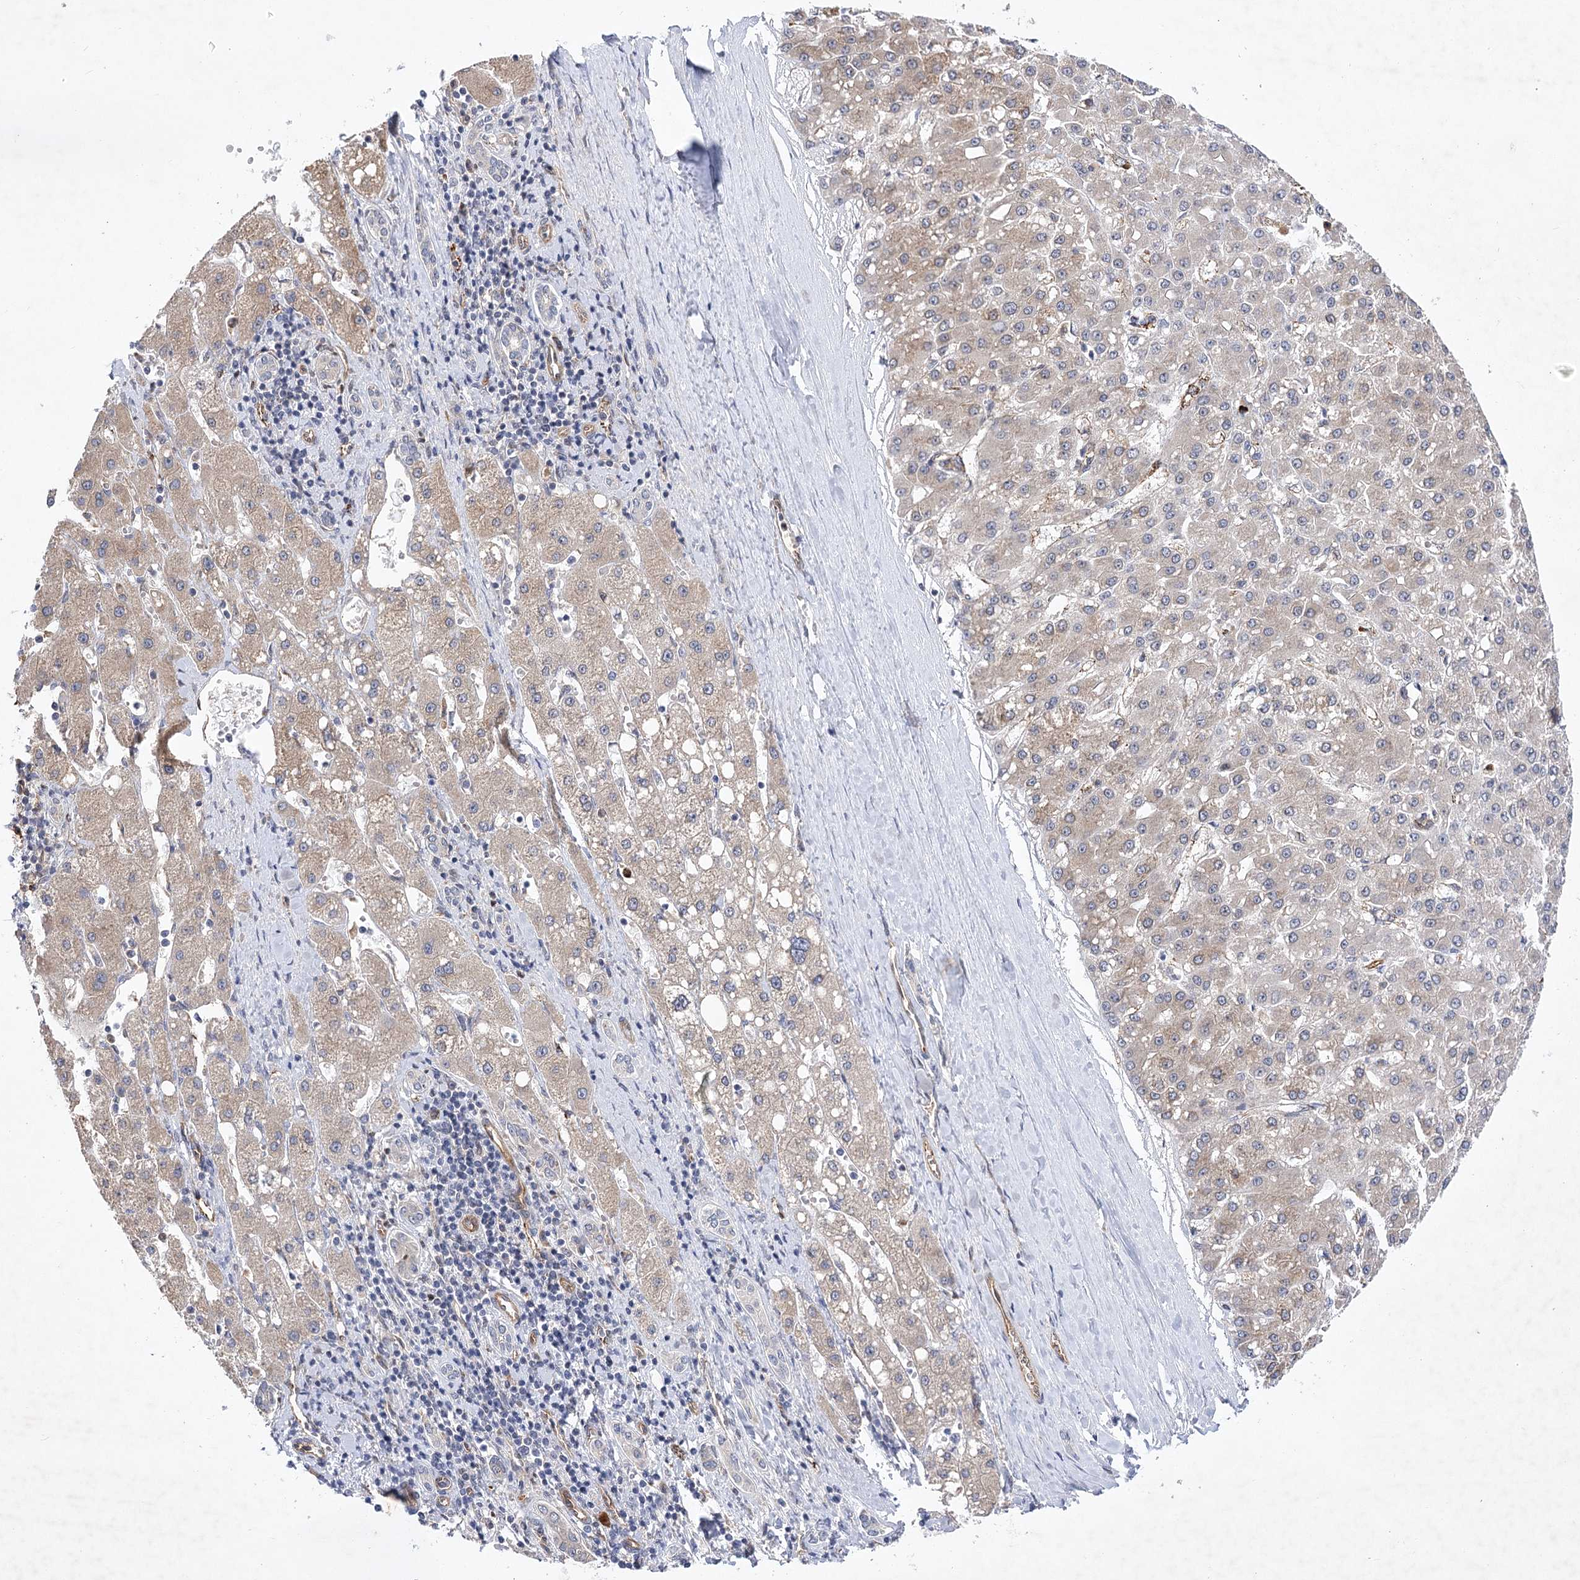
{"staining": {"intensity": "weak", "quantity": "<25%", "location": "cytoplasmic/membranous"}, "tissue": "liver cancer", "cell_type": "Tumor cells", "image_type": "cancer", "snomed": [{"axis": "morphology", "description": "Carcinoma, Hepatocellular, NOS"}, {"axis": "topography", "description": "Liver"}], "caption": "Tumor cells show no significant protein staining in hepatocellular carcinoma (liver). (Stains: DAB (3,3'-diaminobenzidine) immunohistochemistry with hematoxylin counter stain, Microscopy: brightfield microscopy at high magnification).", "gene": "ARHGAP31", "patient": {"sex": "male", "age": 67}}